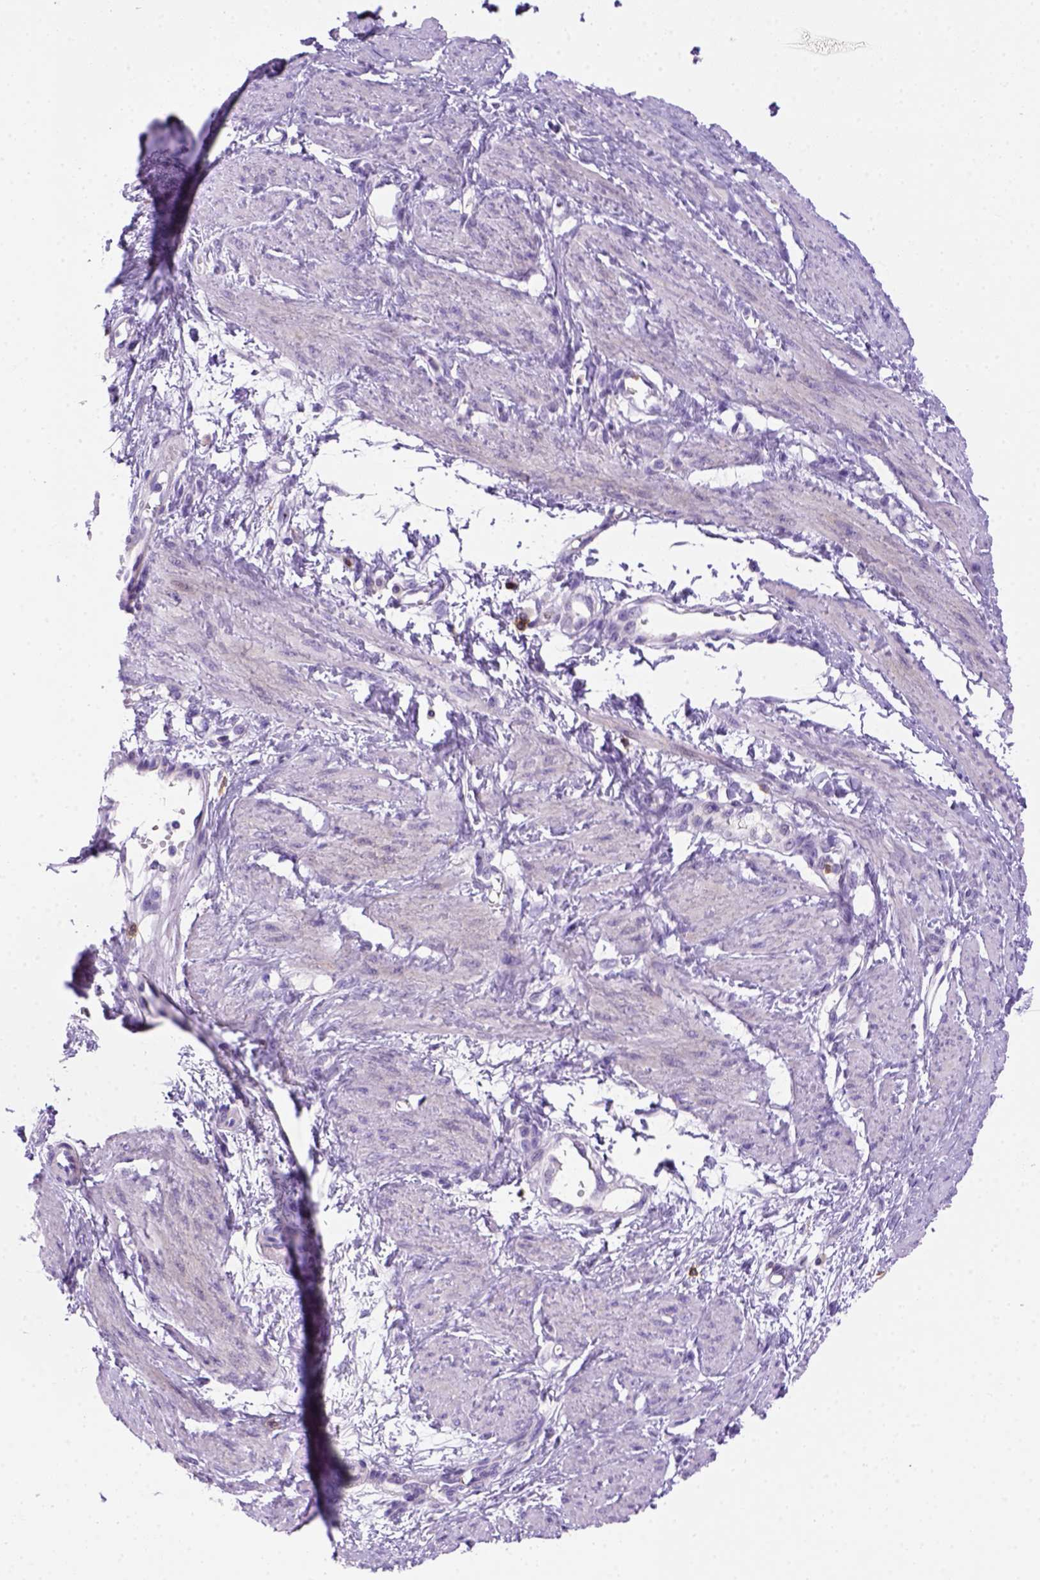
{"staining": {"intensity": "negative", "quantity": "none", "location": "none"}, "tissue": "smooth muscle", "cell_type": "Smooth muscle cells", "image_type": "normal", "snomed": [{"axis": "morphology", "description": "Normal tissue, NOS"}, {"axis": "topography", "description": "Smooth muscle"}, {"axis": "topography", "description": "Uterus"}], "caption": "This is an IHC histopathology image of unremarkable human smooth muscle. There is no positivity in smooth muscle cells.", "gene": "CD3E", "patient": {"sex": "female", "age": 39}}